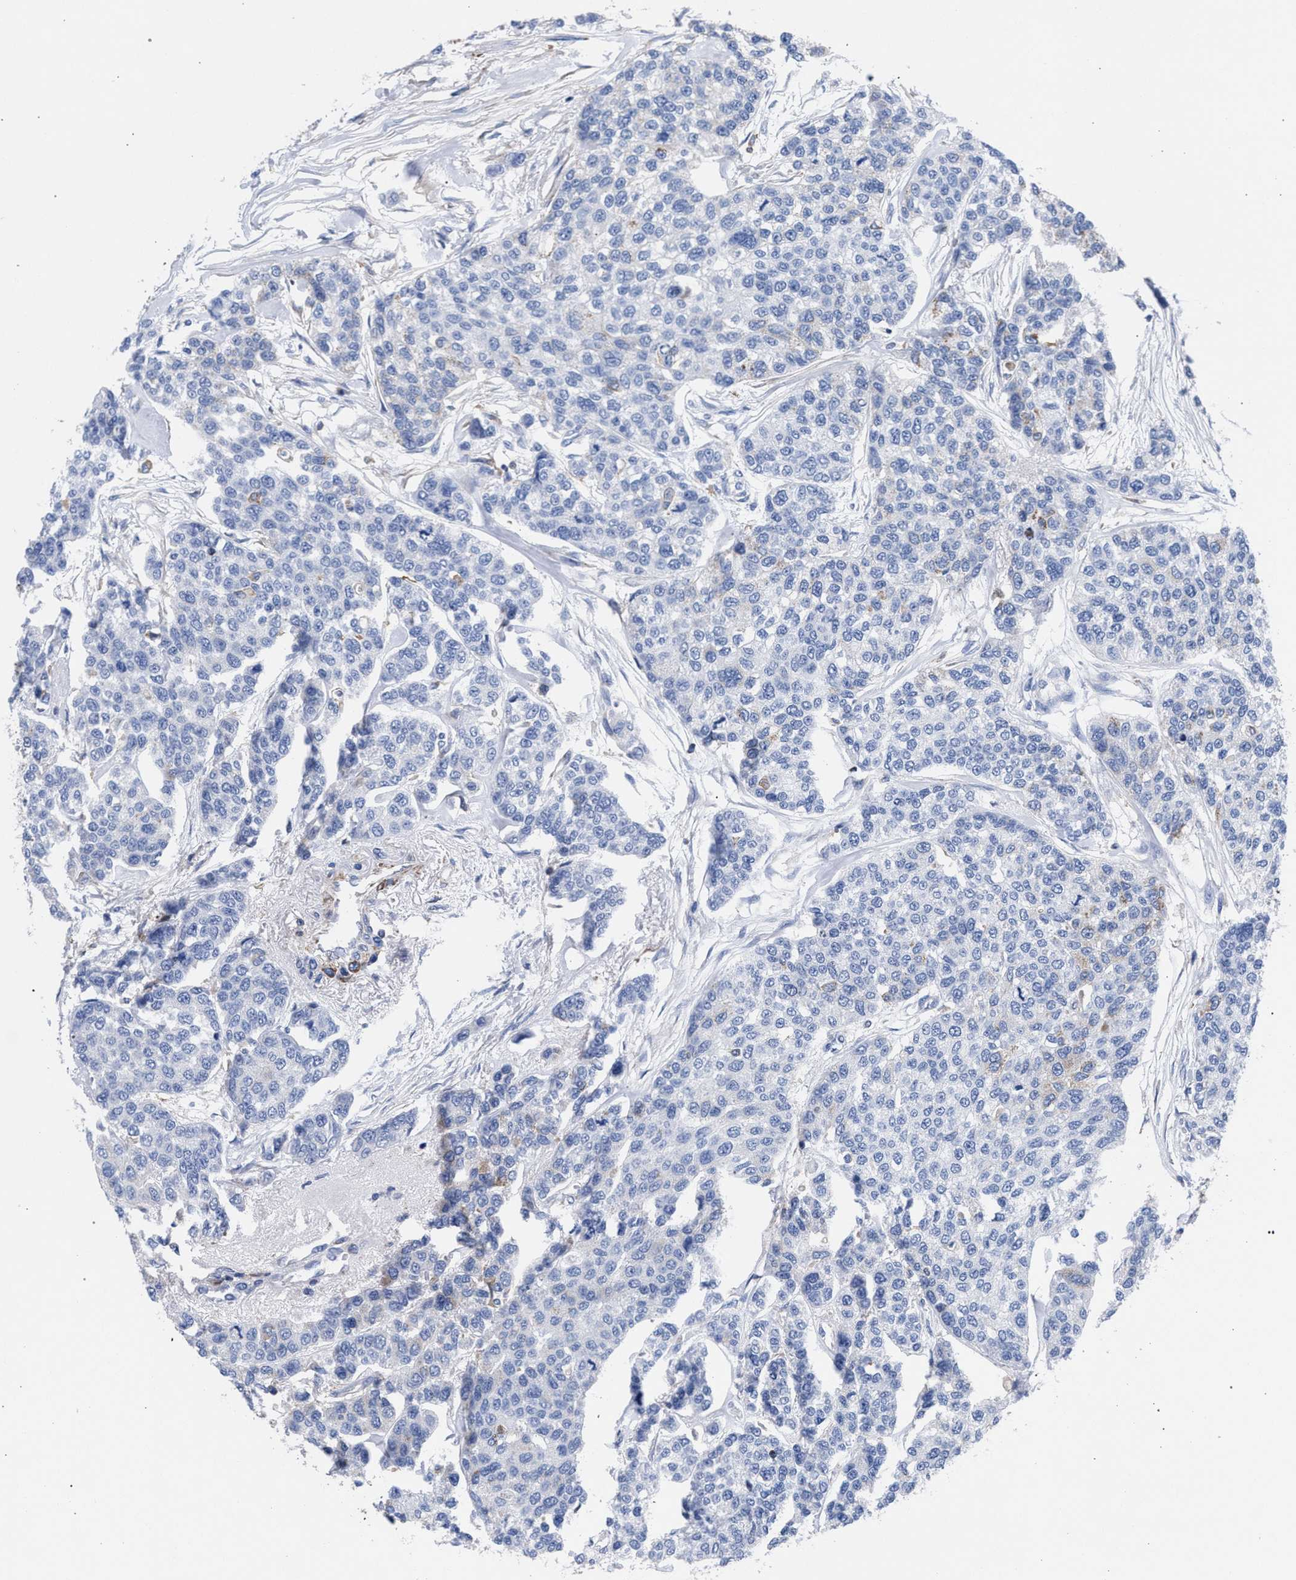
{"staining": {"intensity": "negative", "quantity": "none", "location": "none"}, "tissue": "breast cancer", "cell_type": "Tumor cells", "image_type": "cancer", "snomed": [{"axis": "morphology", "description": "Duct carcinoma"}, {"axis": "topography", "description": "Breast"}], "caption": "There is no significant expression in tumor cells of breast cancer (intraductal carcinoma).", "gene": "ACADS", "patient": {"sex": "female", "age": 51}}